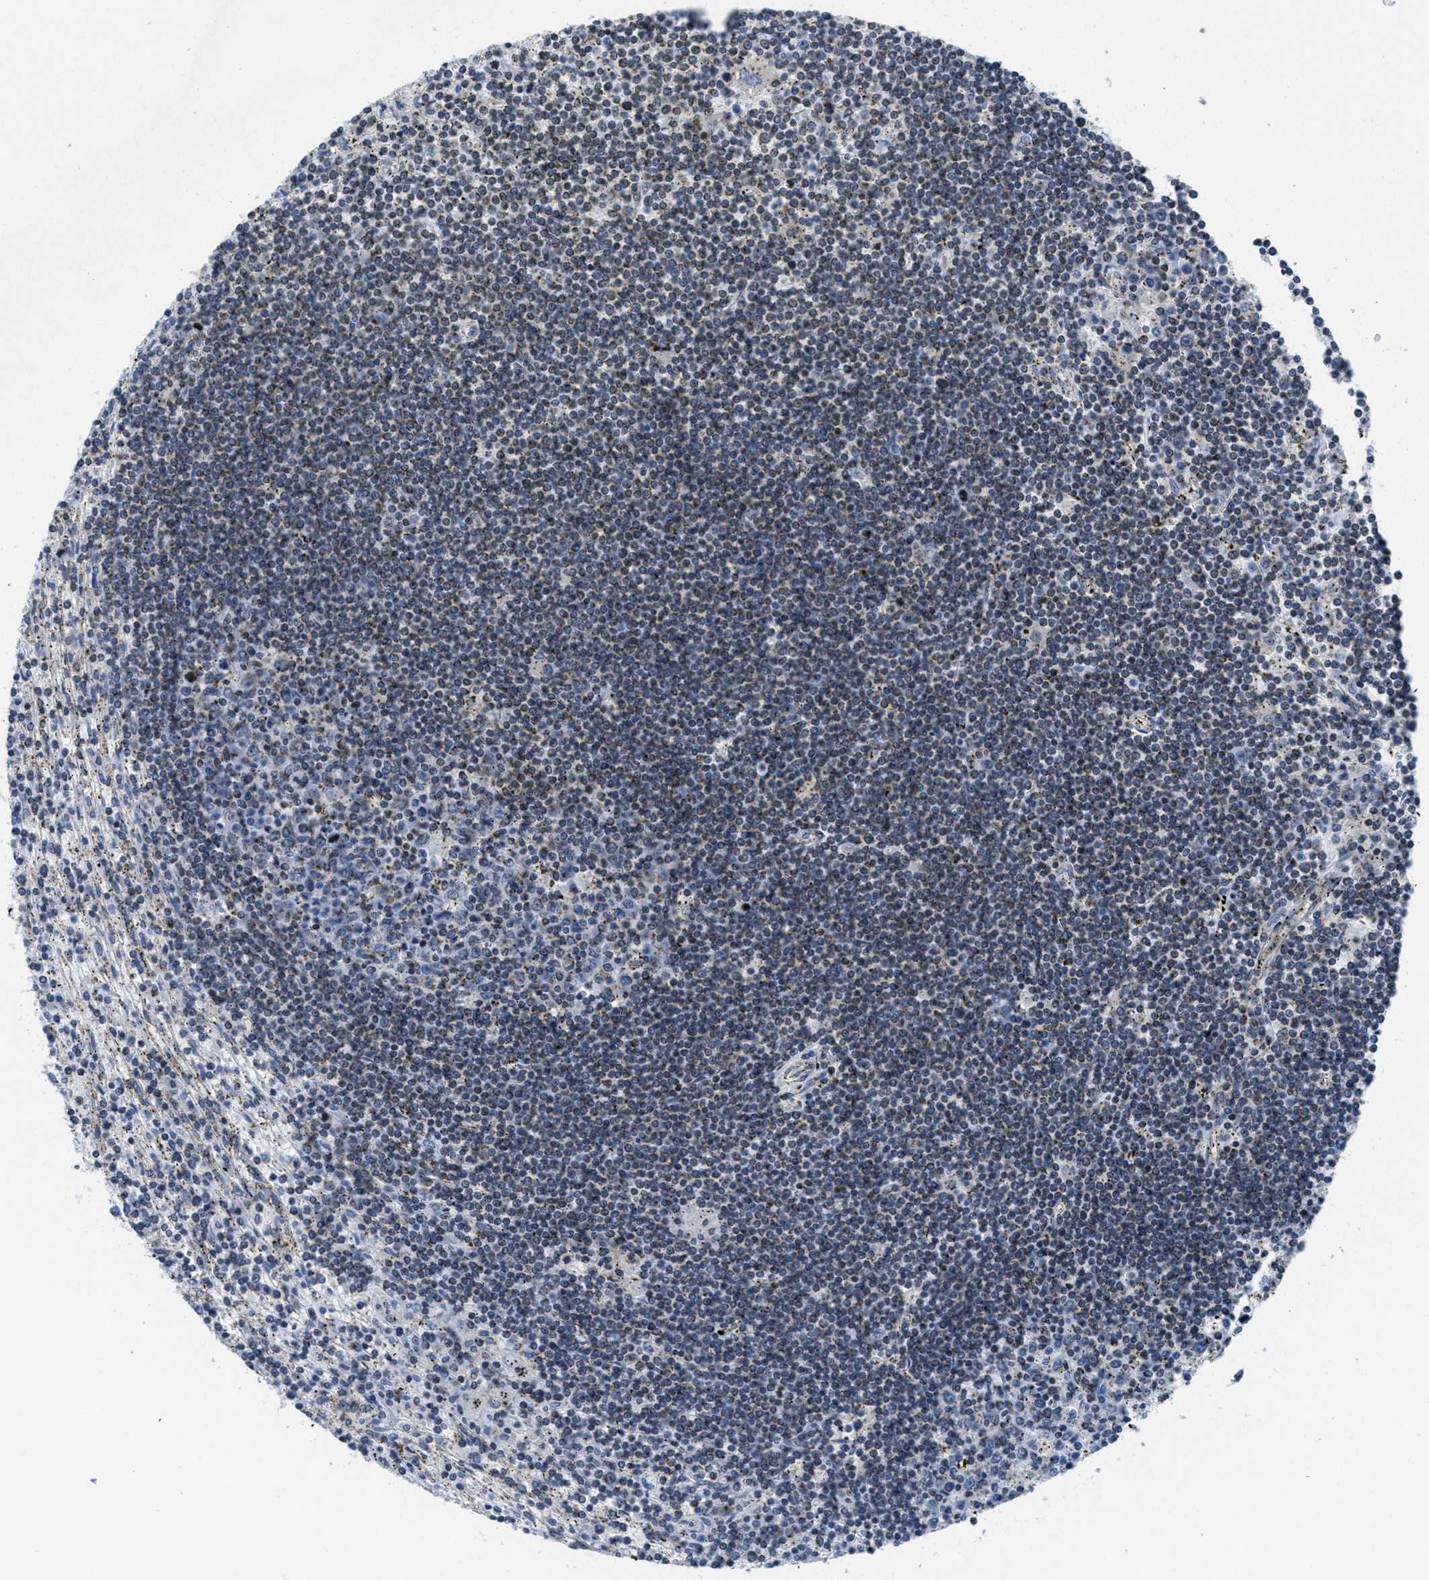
{"staining": {"intensity": "moderate", "quantity": "25%-75%", "location": "cytoplasmic/membranous"}, "tissue": "lymphoma", "cell_type": "Tumor cells", "image_type": "cancer", "snomed": [{"axis": "morphology", "description": "Malignant lymphoma, non-Hodgkin's type, Low grade"}, {"axis": "topography", "description": "Spleen"}], "caption": "Lymphoma stained for a protein displays moderate cytoplasmic/membranous positivity in tumor cells.", "gene": "MFSD13A", "patient": {"sex": "male", "age": 76}}